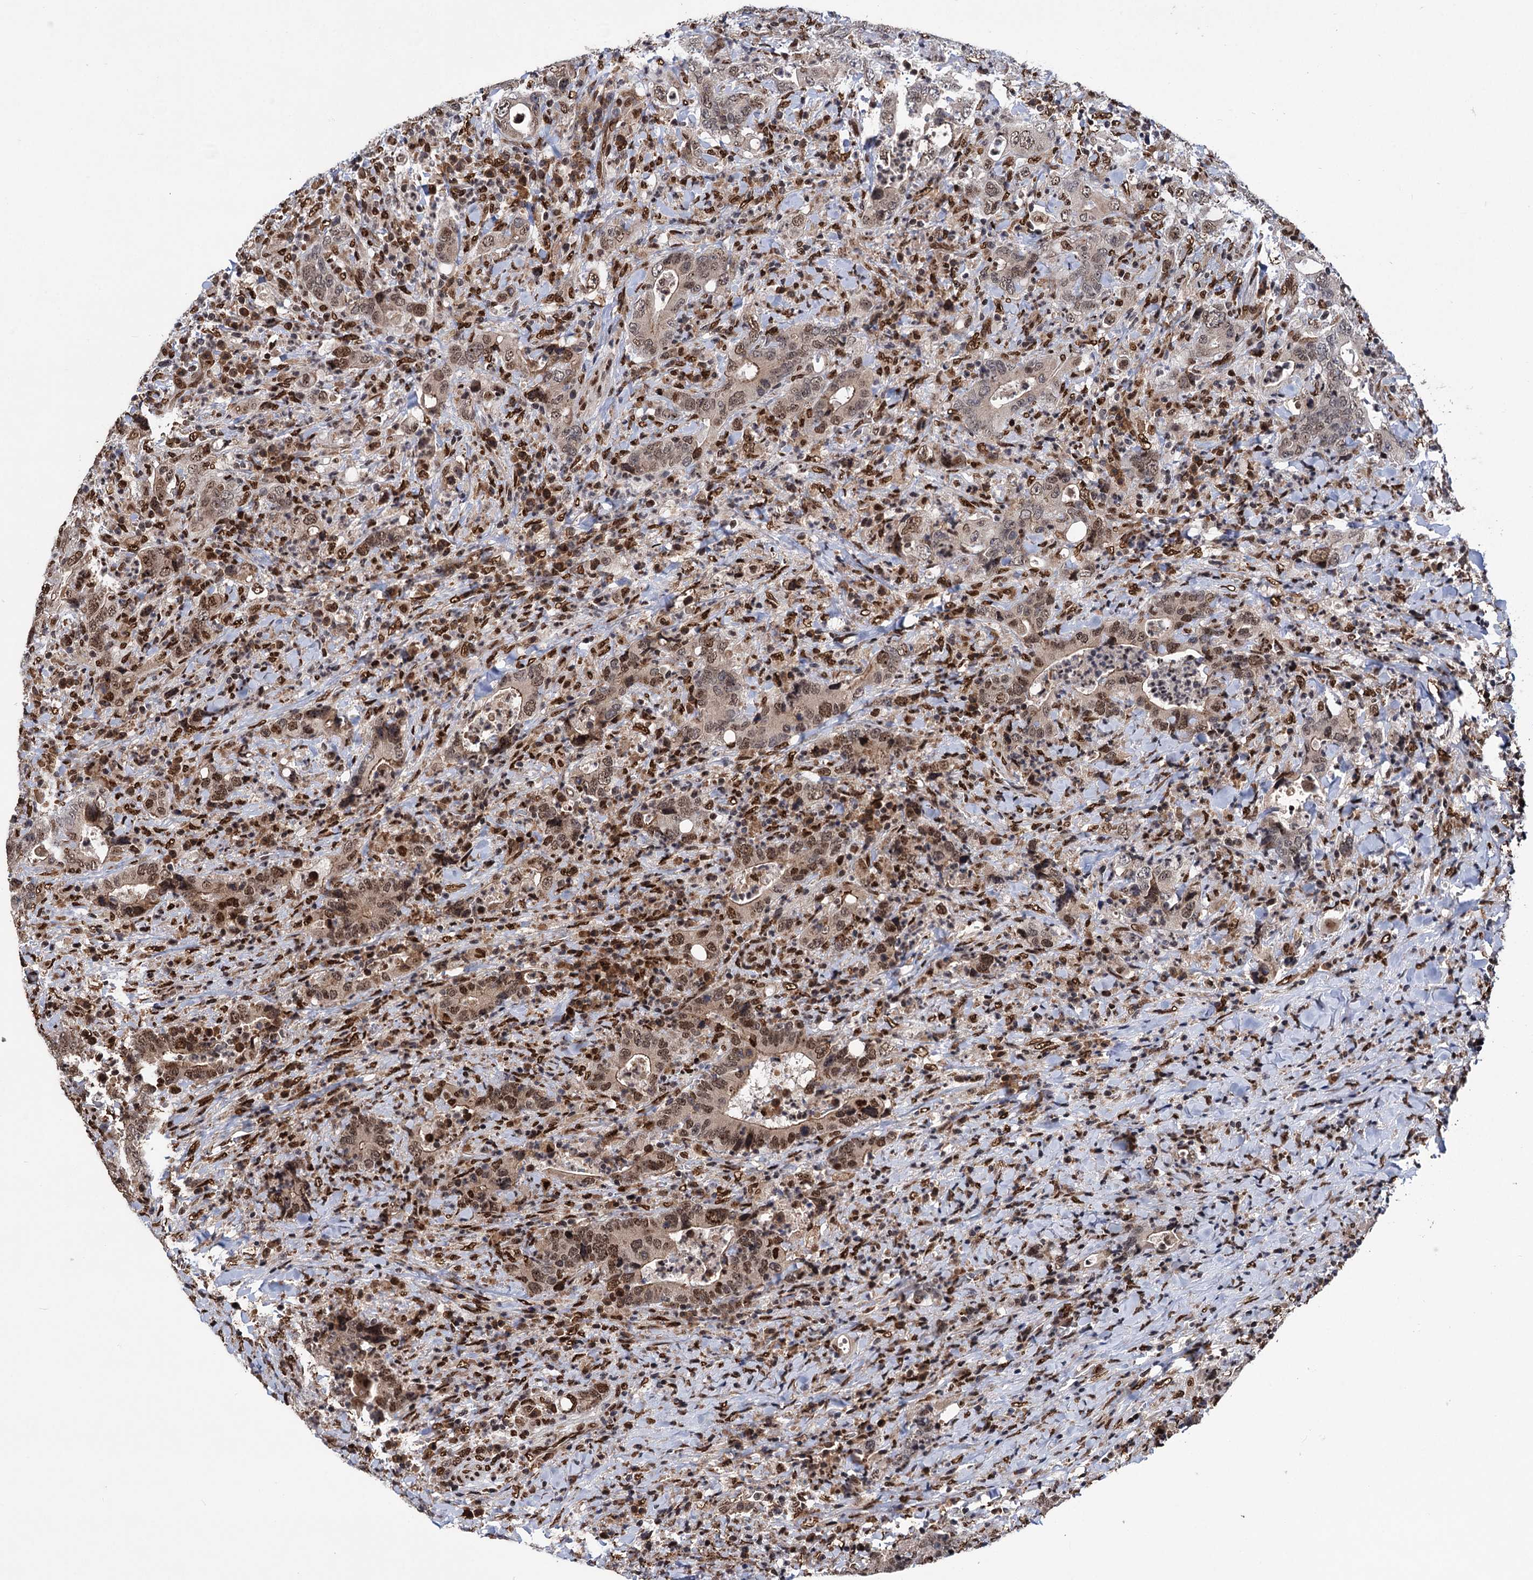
{"staining": {"intensity": "moderate", "quantity": ">75%", "location": "cytoplasmic/membranous,nuclear"}, "tissue": "colorectal cancer", "cell_type": "Tumor cells", "image_type": "cancer", "snomed": [{"axis": "morphology", "description": "Adenocarcinoma, NOS"}, {"axis": "topography", "description": "Colon"}], "caption": "This is a micrograph of immunohistochemistry staining of colorectal cancer, which shows moderate positivity in the cytoplasmic/membranous and nuclear of tumor cells.", "gene": "MESD", "patient": {"sex": "female", "age": 75}}